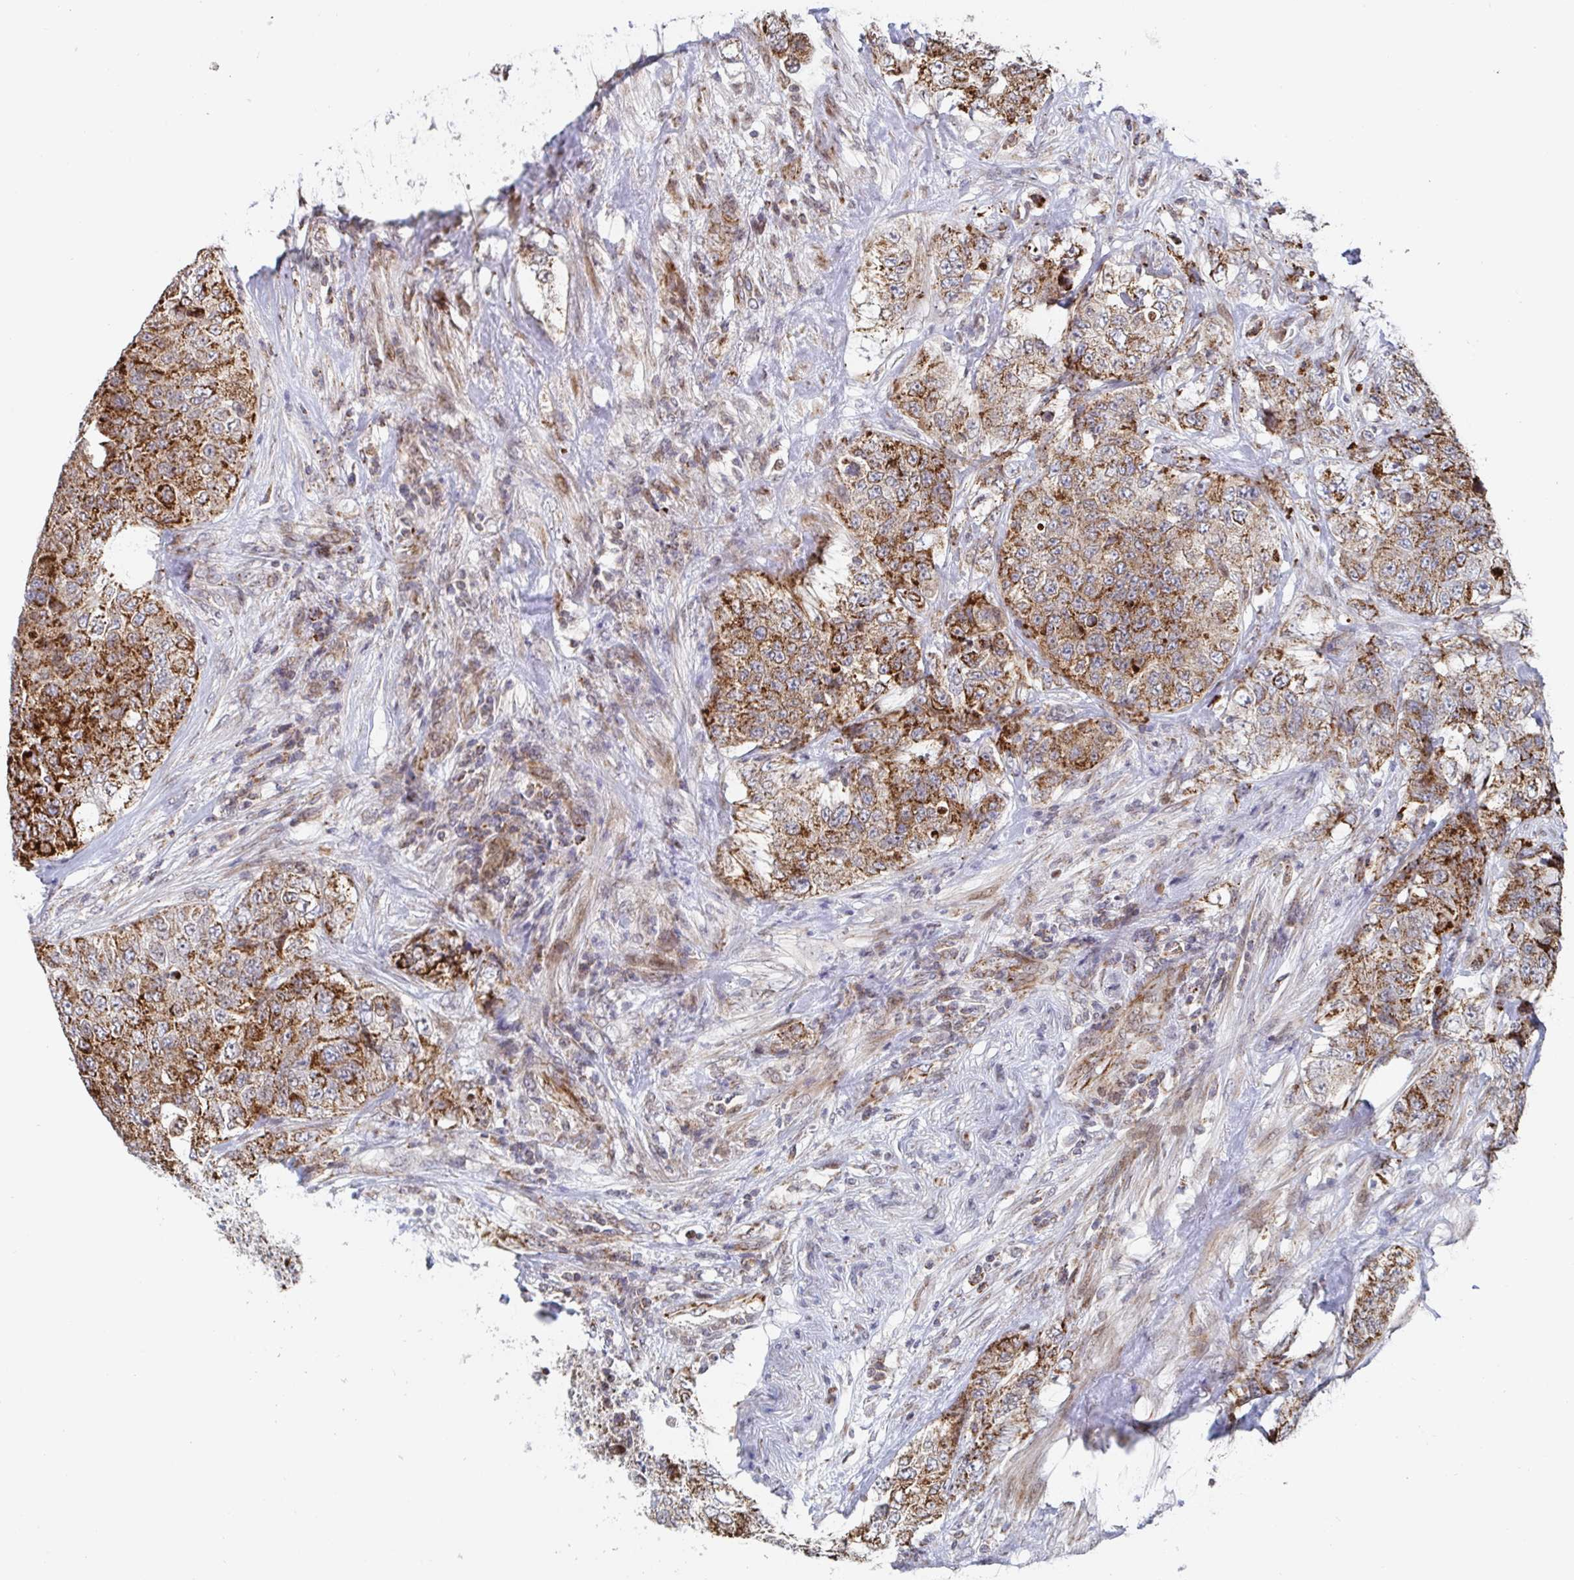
{"staining": {"intensity": "strong", "quantity": ">75%", "location": "cytoplasmic/membranous"}, "tissue": "urothelial cancer", "cell_type": "Tumor cells", "image_type": "cancer", "snomed": [{"axis": "morphology", "description": "Urothelial carcinoma, High grade"}, {"axis": "topography", "description": "Urinary bladder"}], "caption": "A brown stain highlights strong cytoplasmic/membranous staining of a protein in human high-grade urothelial carcinoma tumor cells.", "gene": "STARD8", "patient": {"sex": "female", "age": 78}}